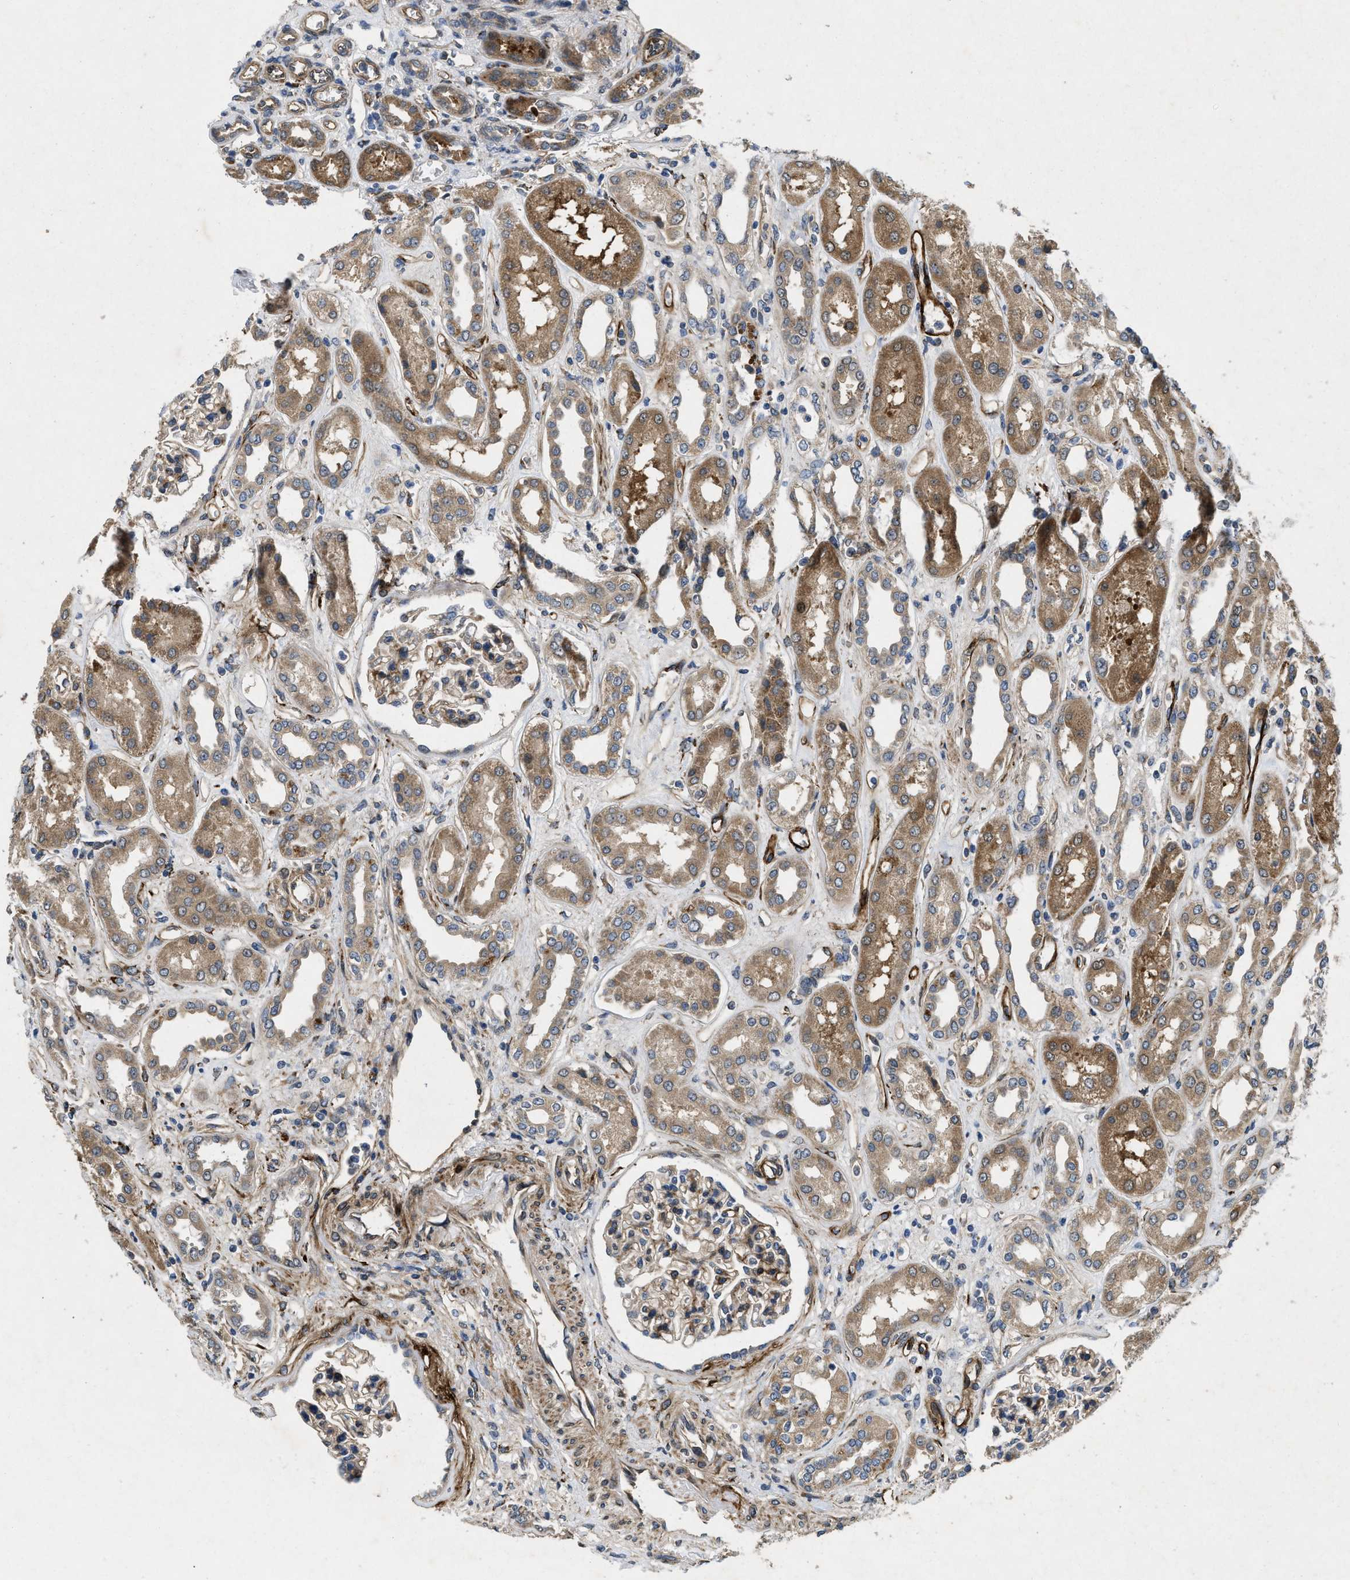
{"staining": {"intensity": "moderate", "quantity": ">75%", "location": "cytoplasmic/membranous"}, "tissue": "kidney", "cell_type": "Cells in glomeruli", "image_type": "normal", "snomed": [{"axis": "morphology", "description": "Normal tissue, NOS"}, {"axis": "topography", "description": "Kidney"}], "caption": "Immunohistochemistry (IHC) histopathology image of benign kidney stained for a protein (brown), which shows medium levels of moderate cytoplasmic/membranous expression in about >75% of cells in glomeruli.", "gene": "HSPA12B", "patient": {"sex": "male", "age": 59}}